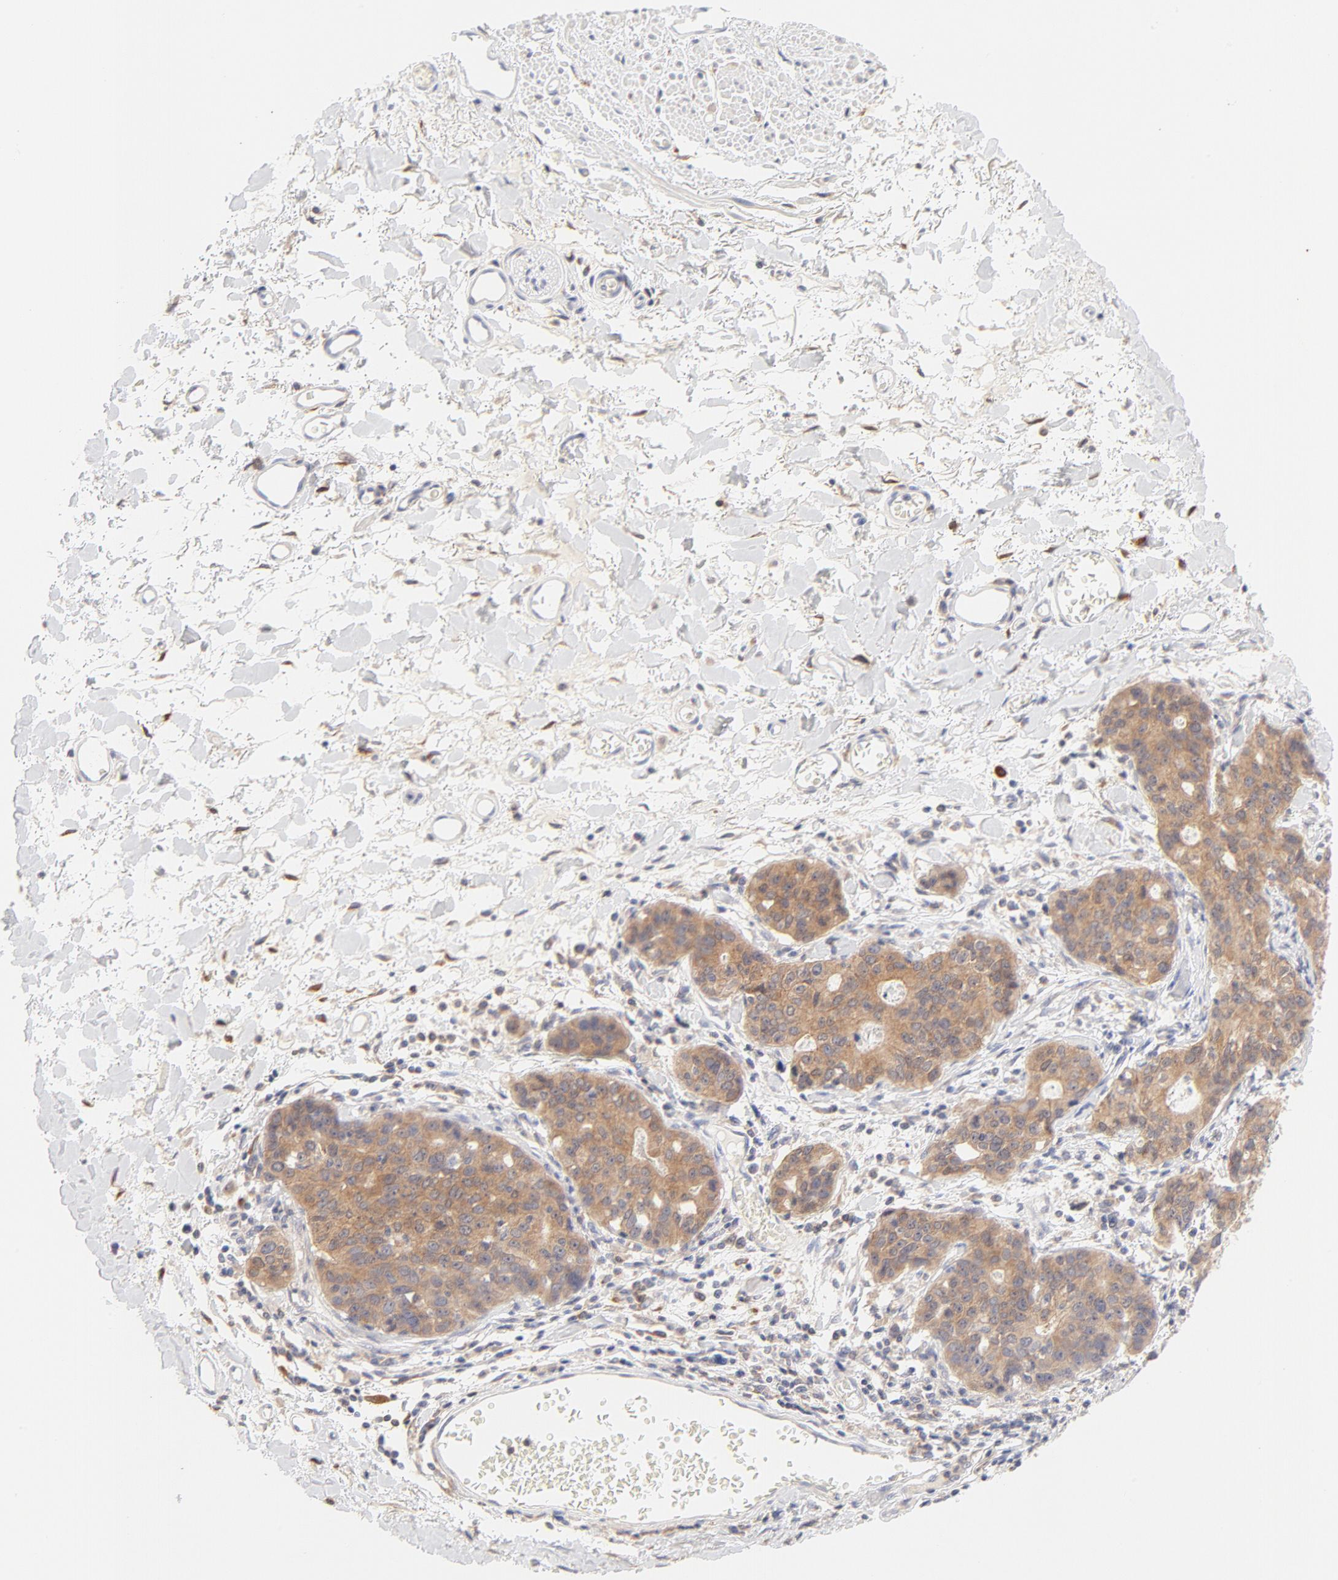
{"staining": {"intensity": "moderate", "quantity": ">75%", "location": "cytoplasmic/membranous"}, "tissue": "stomach cancer", "cell_type": "Tumor cells", "image_type": "cancer", "snomed": [{"axis": "morphology", "description": "Adenocarcinoma, NOS"}, {"axis": "topography", "description": "Esophagus"}, {"axis": "topography", "description": "Stomach"}], "caption": "DAB (3,3'-diaminobenzidine) immunohistochemical staining of human adenocarcinoma (stomach) demonstrates moderate cytoplasmic/membranous protein positivity in about >75% of tumor cells. (DAB IHC with brightfield microscopy, high magnification).", "gene": "RPS6KA1", "patient": {"sex": "male", "age": 74}}